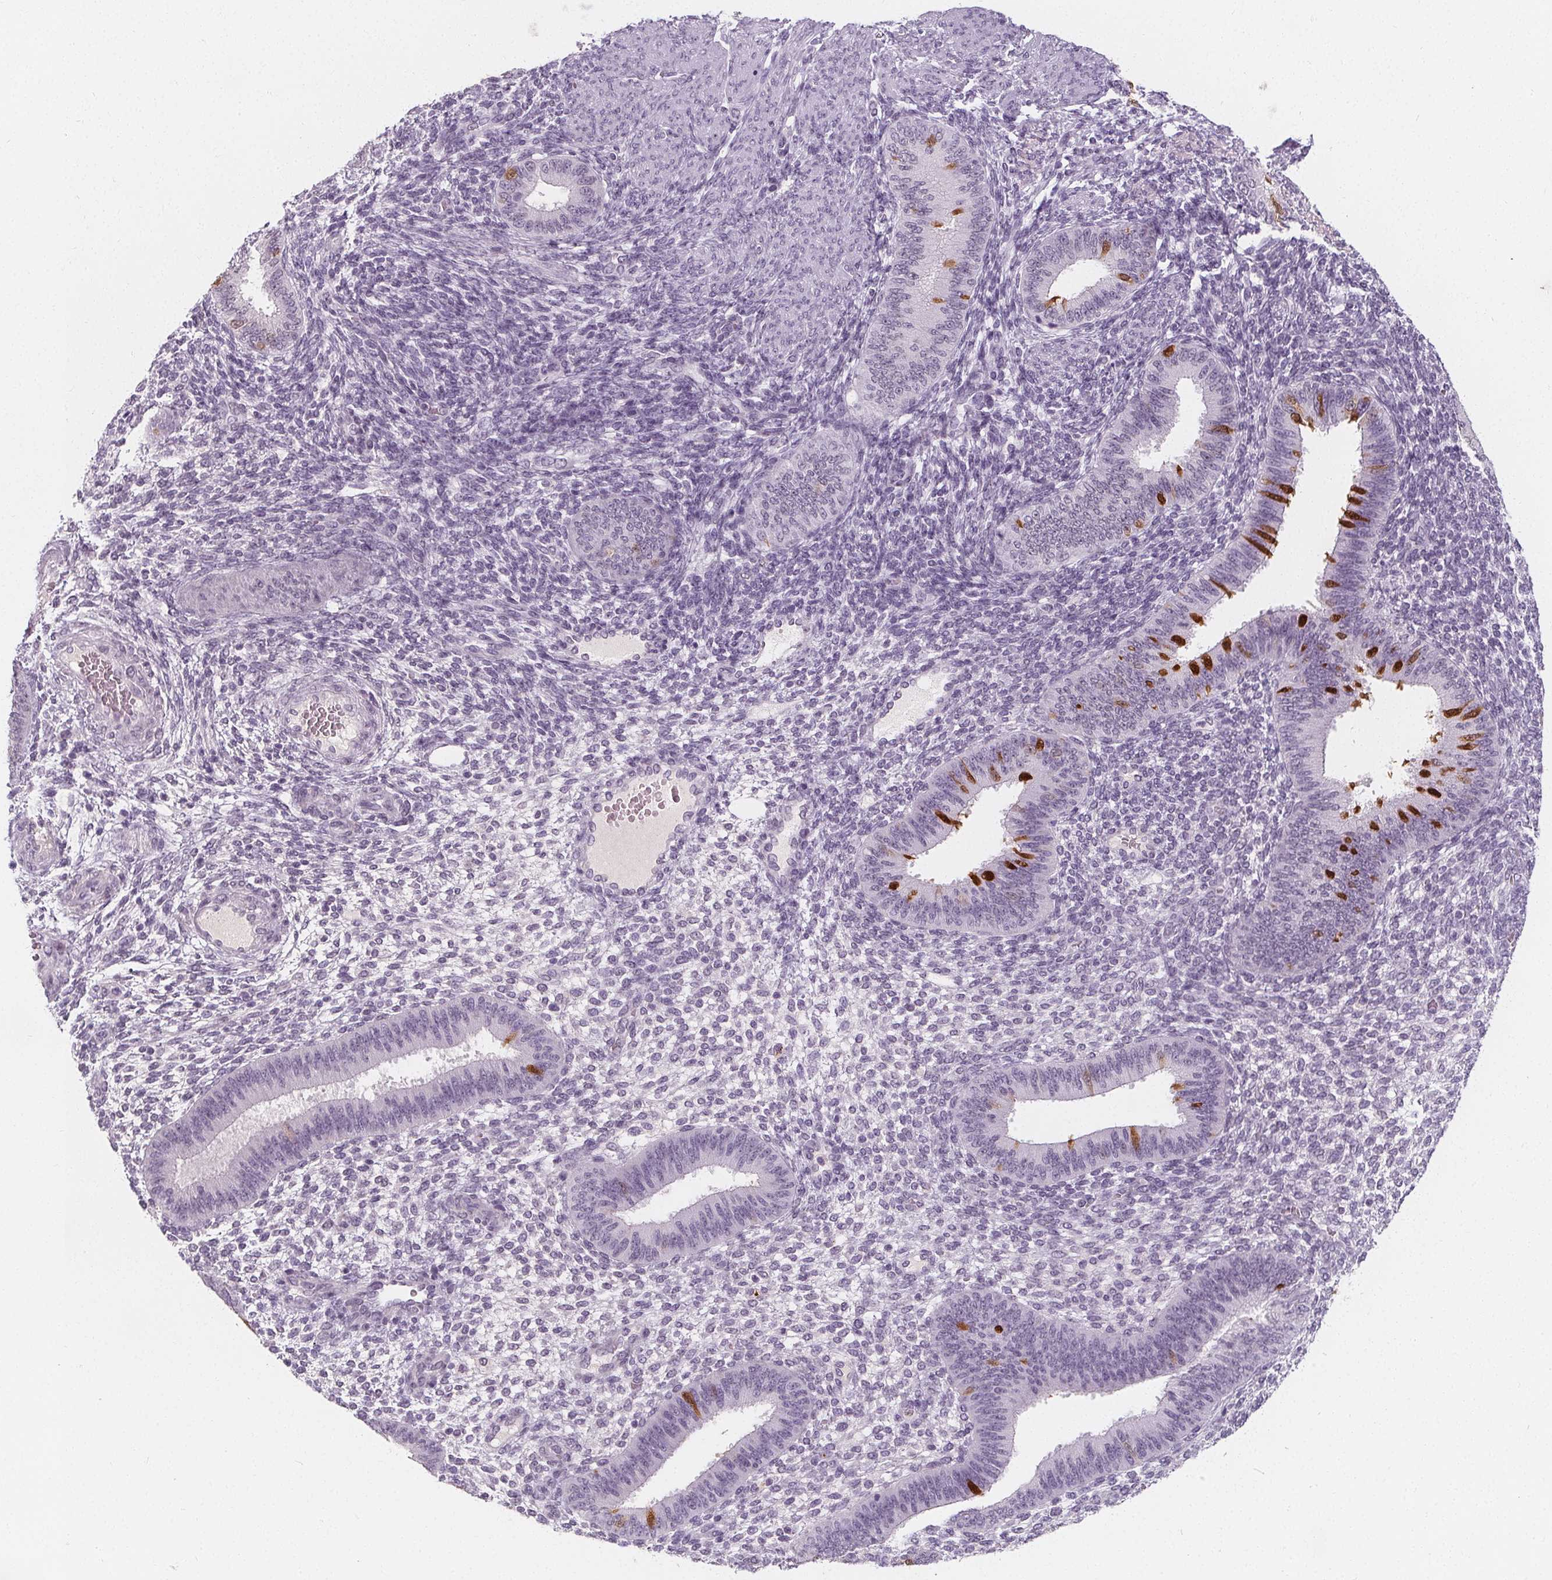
{"staining": {"intensity": "negative", "quantity": "none", "location": "none"}, "tissue": "endometrium", "cell_type": "Cells in endometrial stroma", "image_type": "normal", "snomed": [{"axis": "morphology", "description": "Normal tissue, NOS"}, {"axis": "topography", "description": "Endometrium"}], "caption": "This is a image of immunohistochemistry staining of unremarkable endometrium, which shows no positivity in cells in endometrial stroma. The staining is performed using DAB (3,3'-diaminobenzidine) brown chromogen with nuclei counter-stained in using hematoxylin.", "gene": "DBX2", "patient": {"sex": "female", "age": 39}}